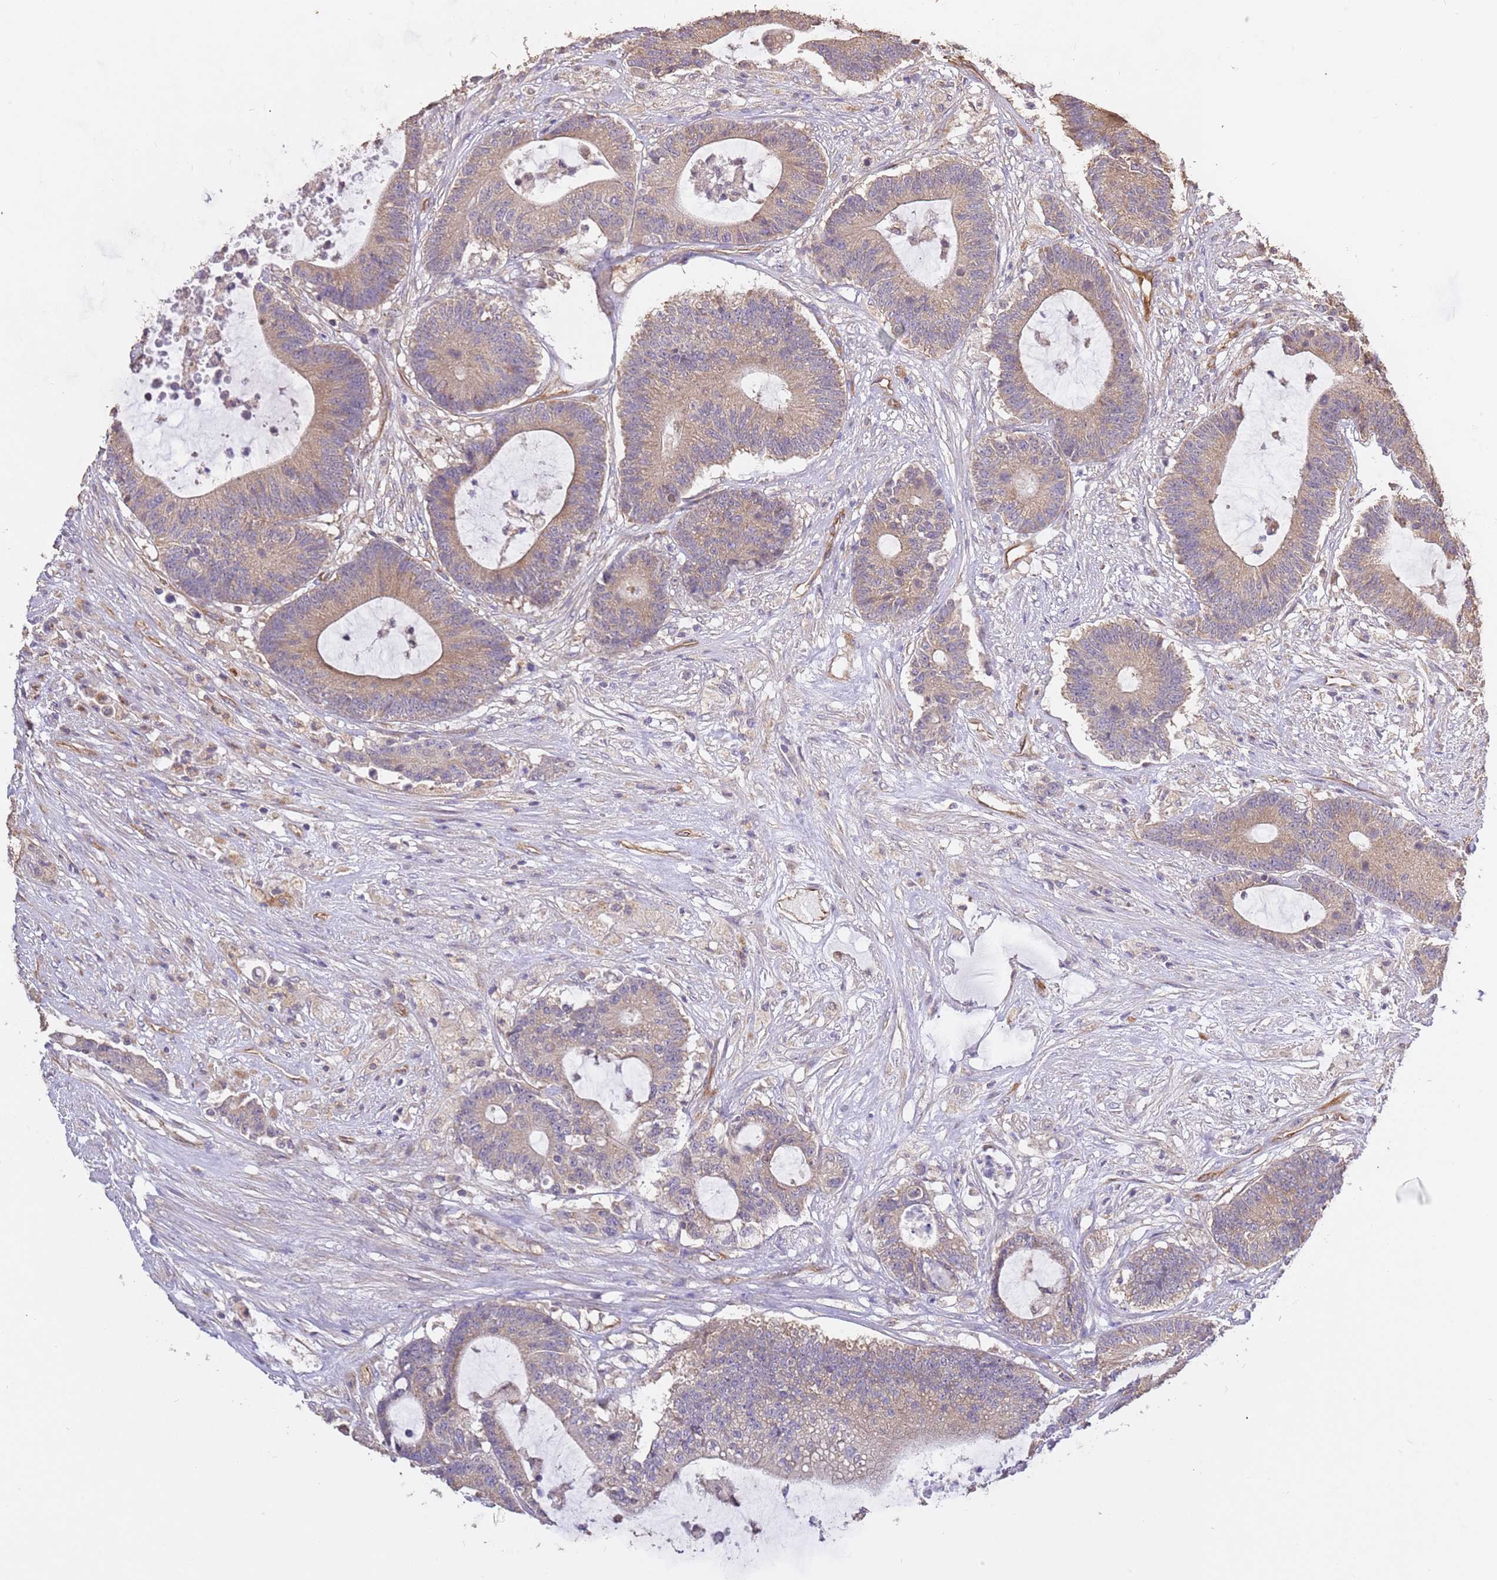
{"staining": {"intensity": "moderate", "quantity": ">75%", "location": "cytoplasmic/membranous"}, "tissue": "colorectal cancer", "cell_type": "Tumor cells", "image_type": "cancer", "snomed": [{"axis": "morphology", "description": "Adenocarcinoma, NOS"}, {"axis": "topography", "description": "Colon"}], "caption": "Brown immunohistochemical staining in colorectal cancer (adenocarcinoma) displays moderate cytoplasmic/membranous staining in approximately >75% of tumor cells. (IHC, brightfield microscopy, high magnification).", "gene": "DOCK9", "patient": {"sex": "female", "age": 84}}